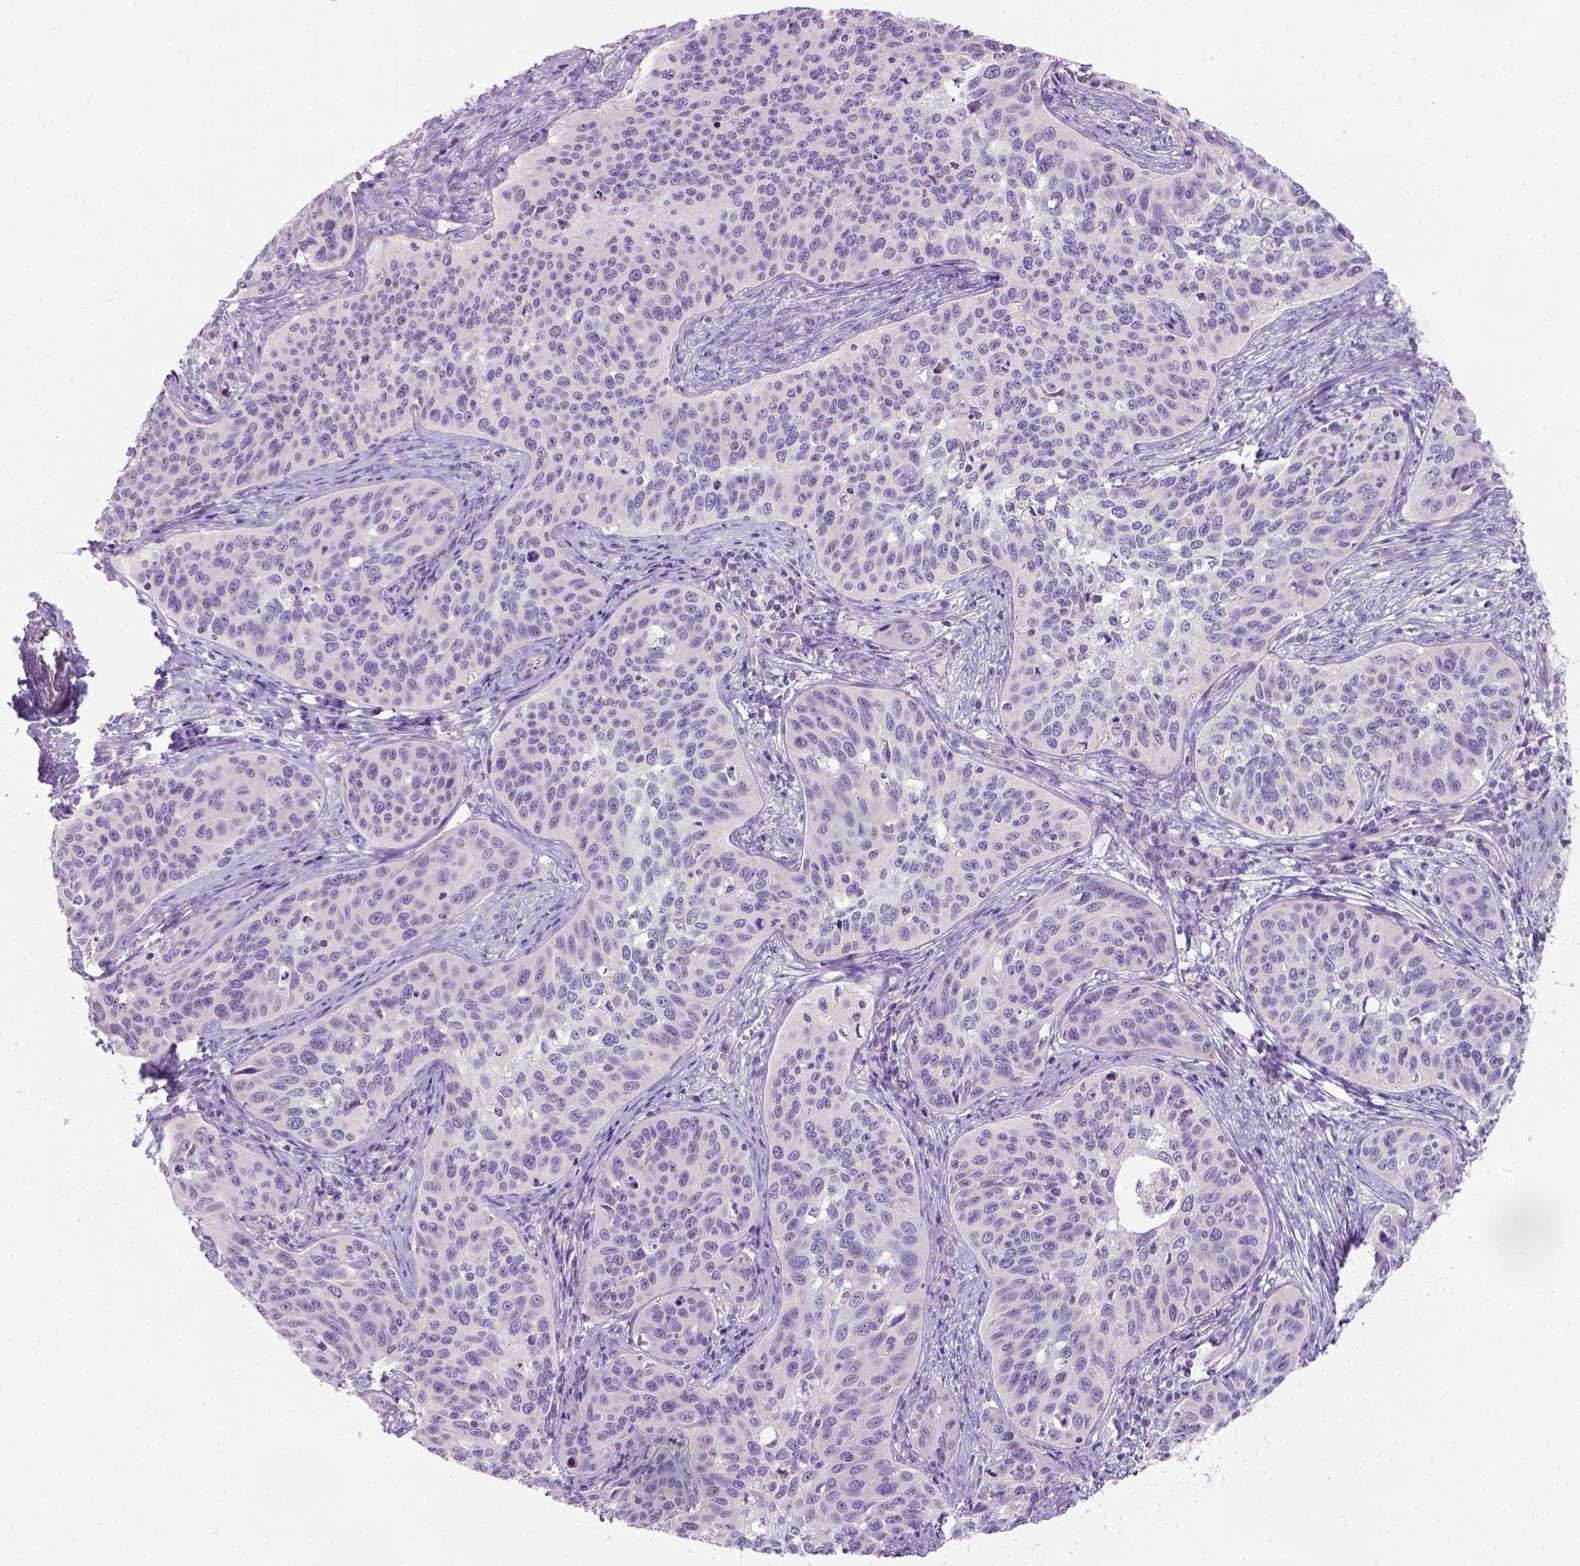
{"staining": {"intensity": "negative", "quantity": "none", "location": "none"}, "tissue": "cervical cancer", "cell_type": "Tumor cells", "image_type": "cancer", "snomed": [{"axis": "morphology", "description": "Squamous cell carcinoma, NOS"}, {"axis": "topography", "description": "Cervix"}], "caption": "DAB (3,3'-diaminobenzidine) immunohistochemical staining of cervical cancer reveals no significant staining in tumor cells.", "gene": "C20orf144", "patient": {"sex": "female", "age": 31}}